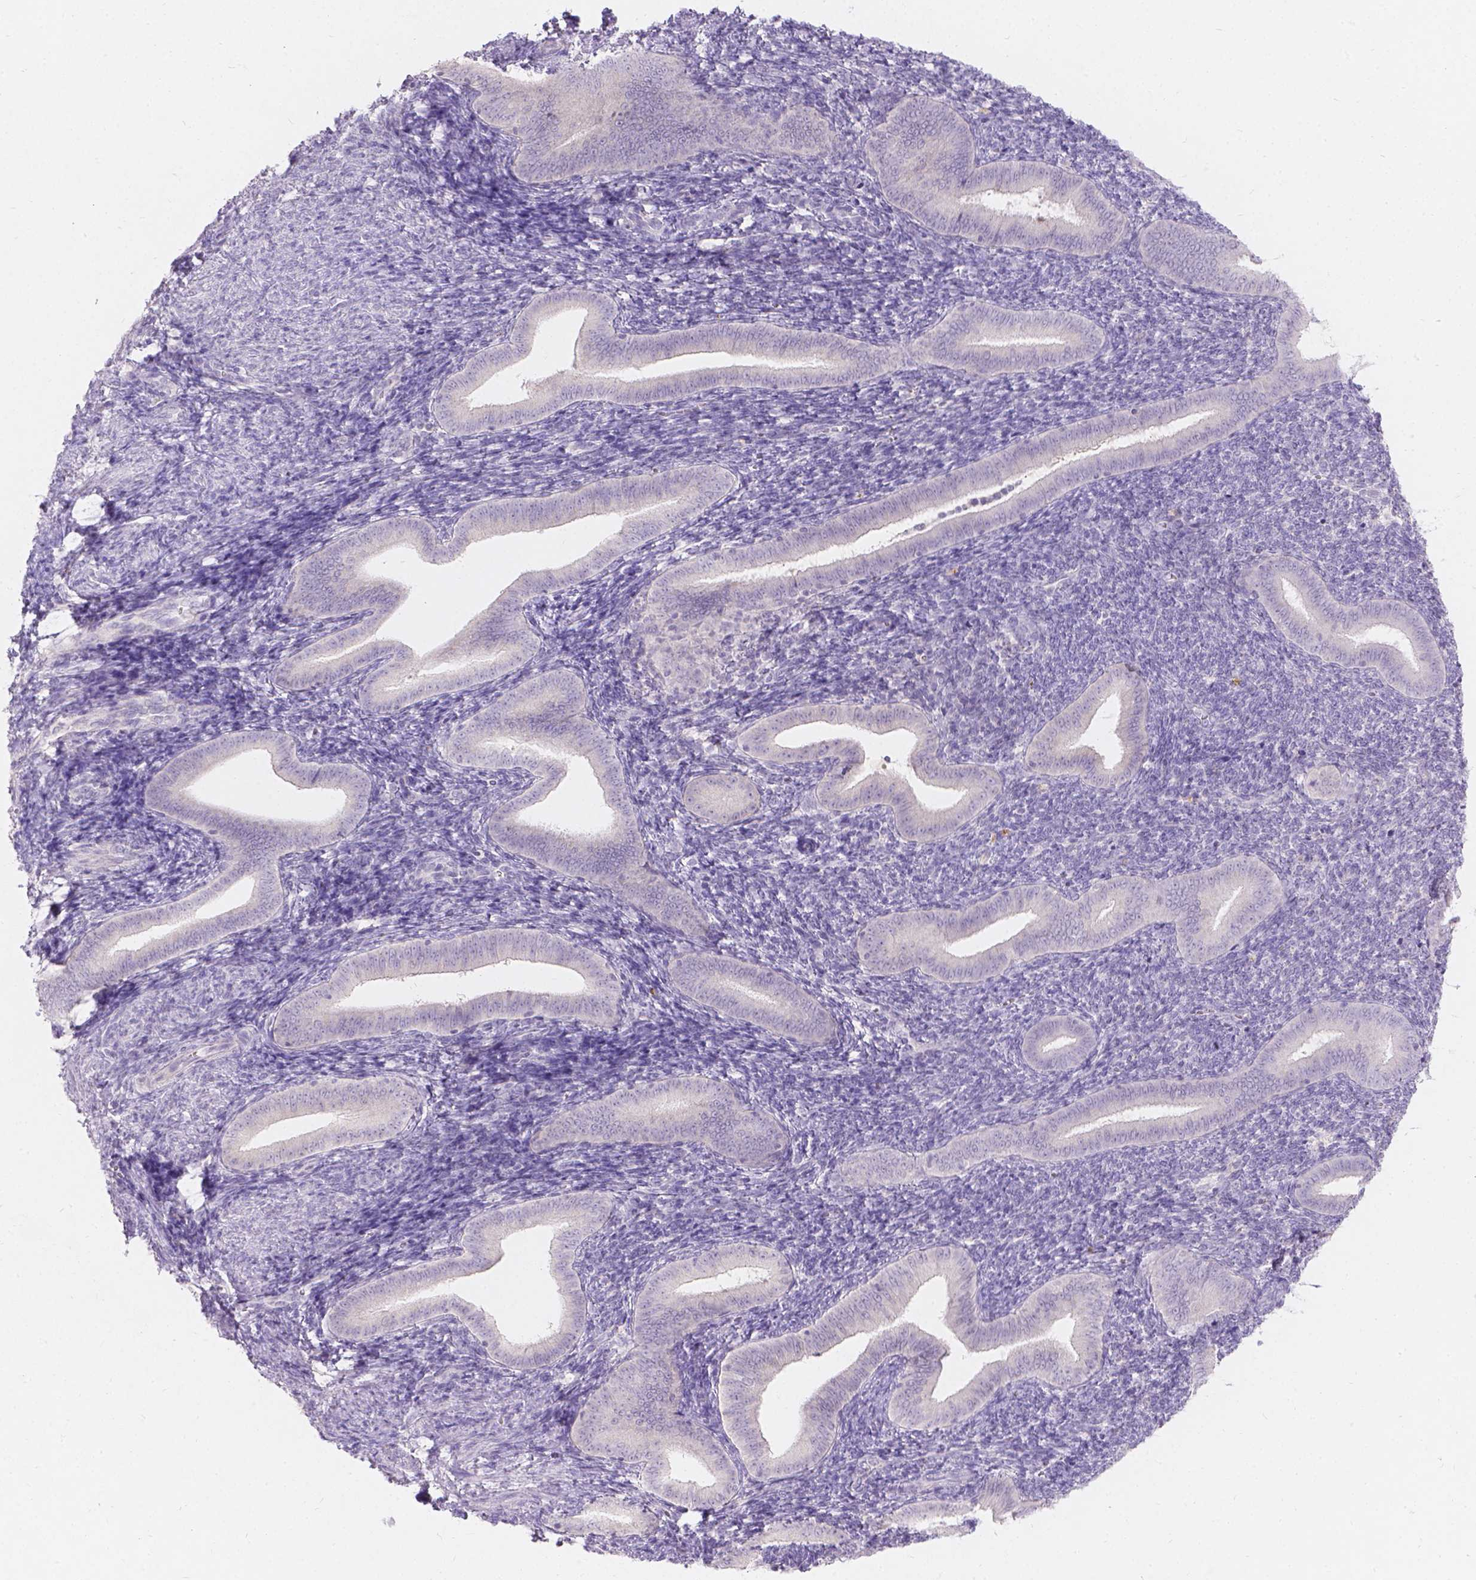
{"staining": {"intensity": "negative", "quantity": "none", "location": "none"}, "tissue": "endometrium", "cell_type": "Cells in endometrial stroma", "image_type": "normal", "snomed": [{"axis": "morphology", "description": "Normal tissue, NOS"}, {"axis": "topography", "description": "Endometrium"}], "caption": "Immunohistochemistry (IHC) histopathology image of benign endometrium: human endometrium stained with DAB exhibits no significant protein expression in cells in endometrial stroma.", "gene": "DCAF4L1", "patient": {"sex": "female", "age": 25}}